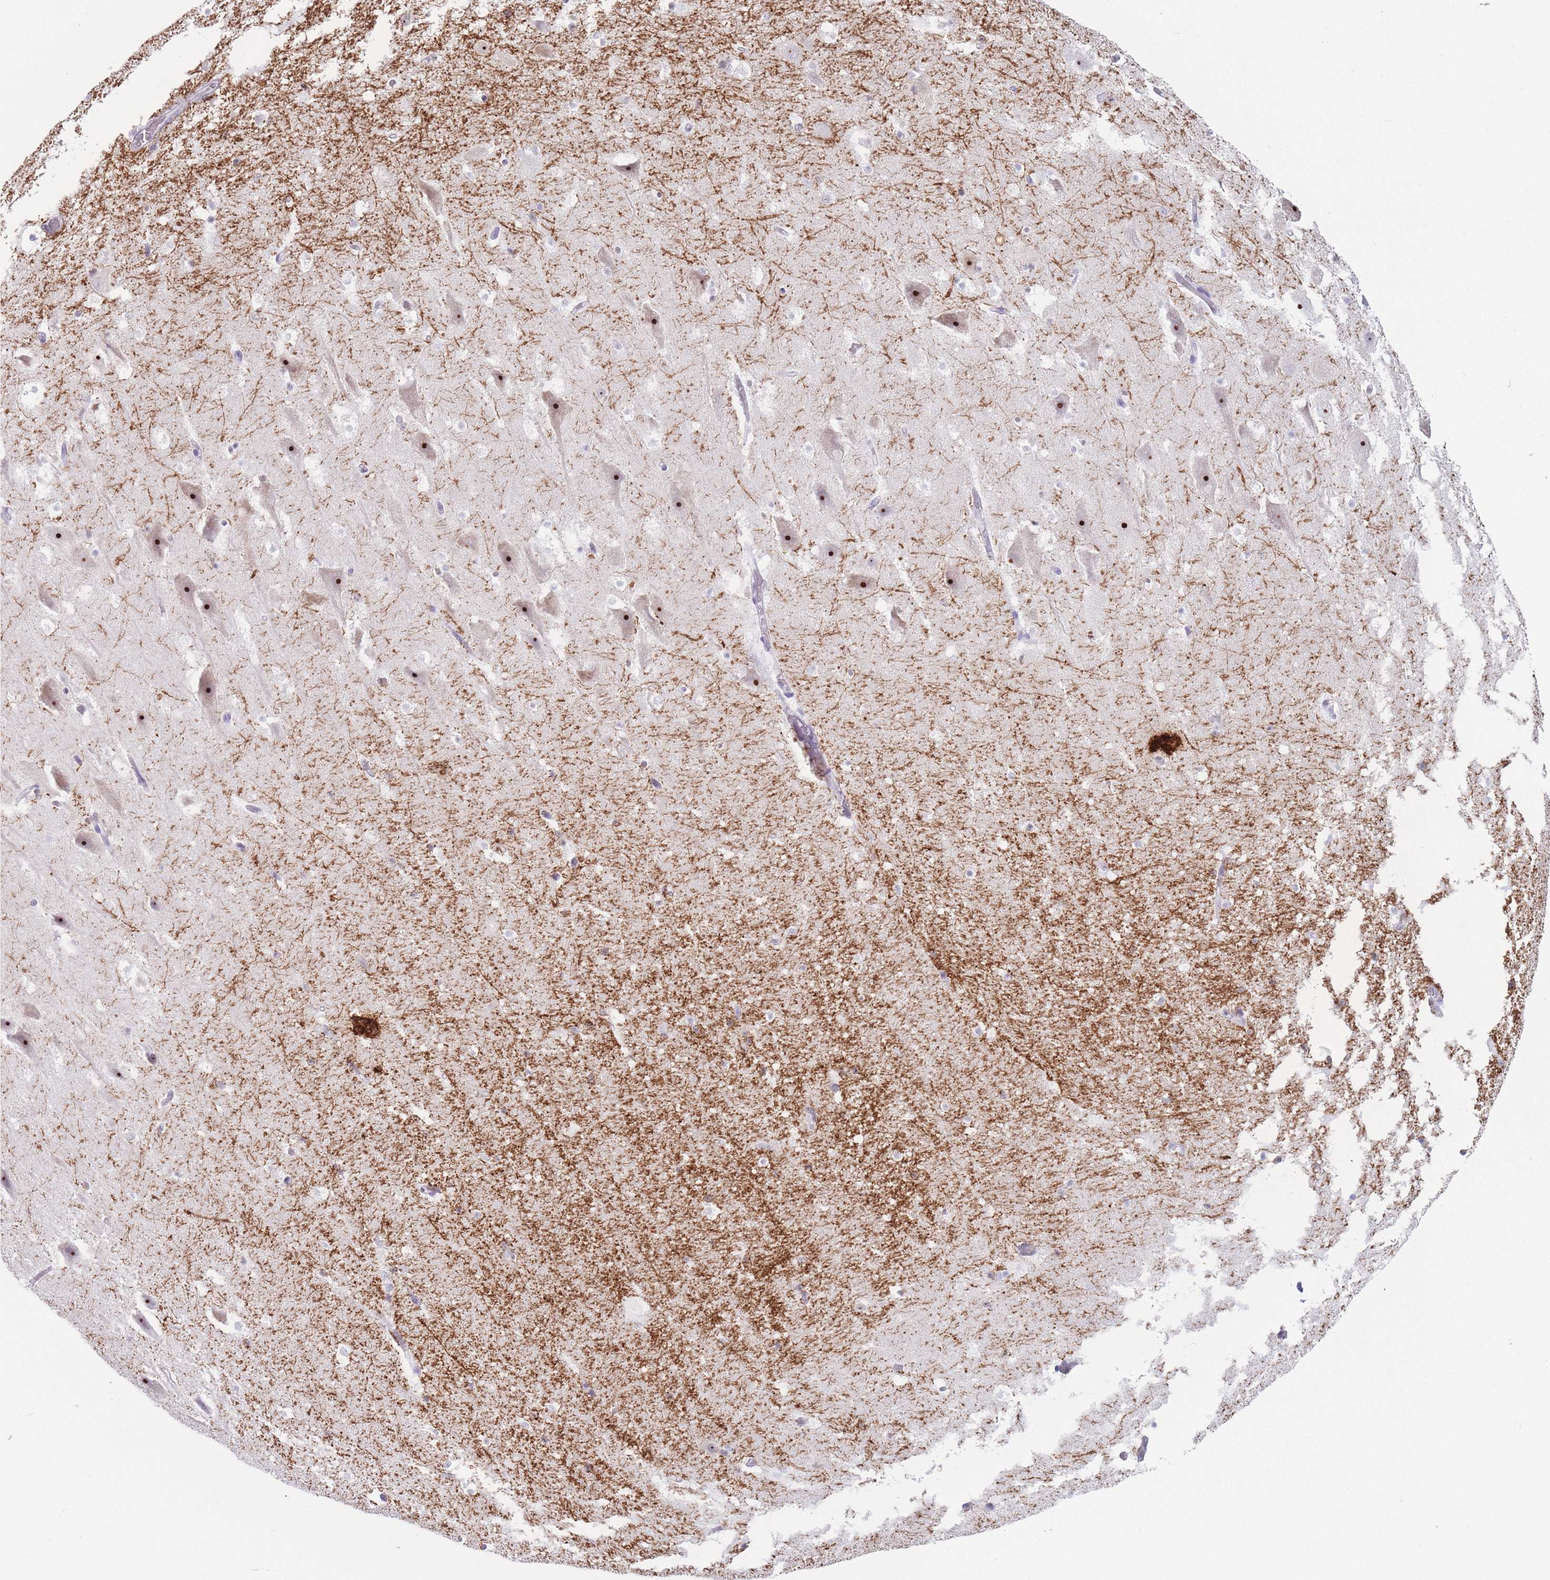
{"staining": {"intensity": "negative", "quantity": "none", "location": "none"}, "tissue": "hippocampus", "cell_type": "Glial cells", "image_type": "normal", "snomed": [{"axis": "morphology", "description": "Normal tissue, NOS"}, {"axis": "topography", "description": "Hippocampus"}], "caption": "IHC of benign hippocampus demonstrates no expression in glial cells. (Stains: DAB (3,3'-diaminobenzidine) immunohistochemistry with hematoxylin counter stain, Microscopy: brightfield microscopy at high magnification).", "gene": "PNMA3", "patient": {"sex": "male", "age": 37}}